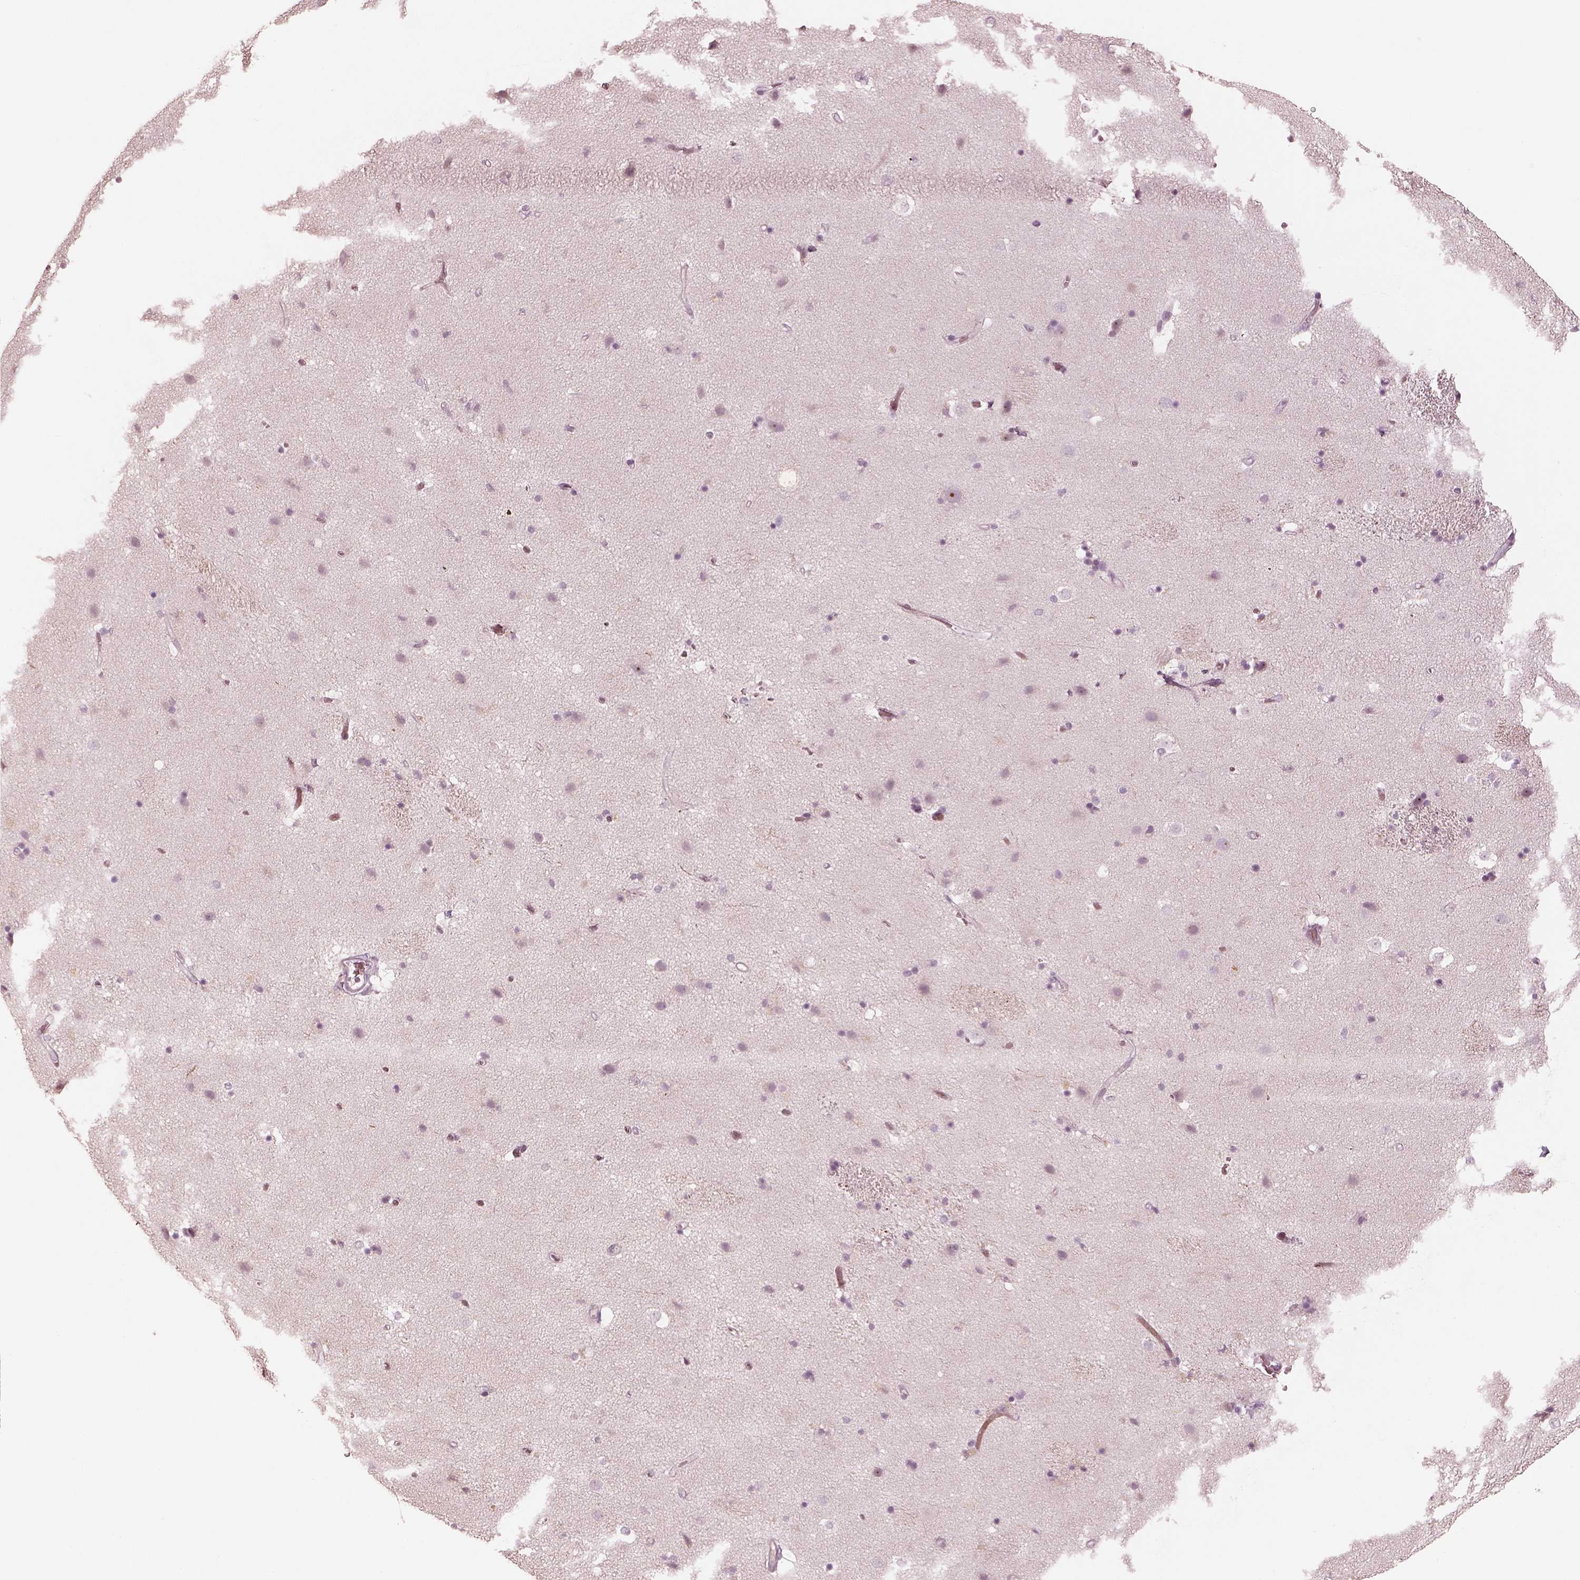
{"staining": {"intensity": "negative", "quantity": "none", "location": "none"}, "tissue": "caudate", "cell_type": "Glial cells", "image_type": "normal", "snomed": [{"axis": "morphology", "description": "Normal tissue, NOS"}, {"axis": "topography", "description": "Lateral ventricle wall"}], "caption": "Immunohistochemistry of unremarkable human caudate shows no positivity in glial cells.", "gene": "MADCAM1", "patient": {"sex": "female", "age": 71}}